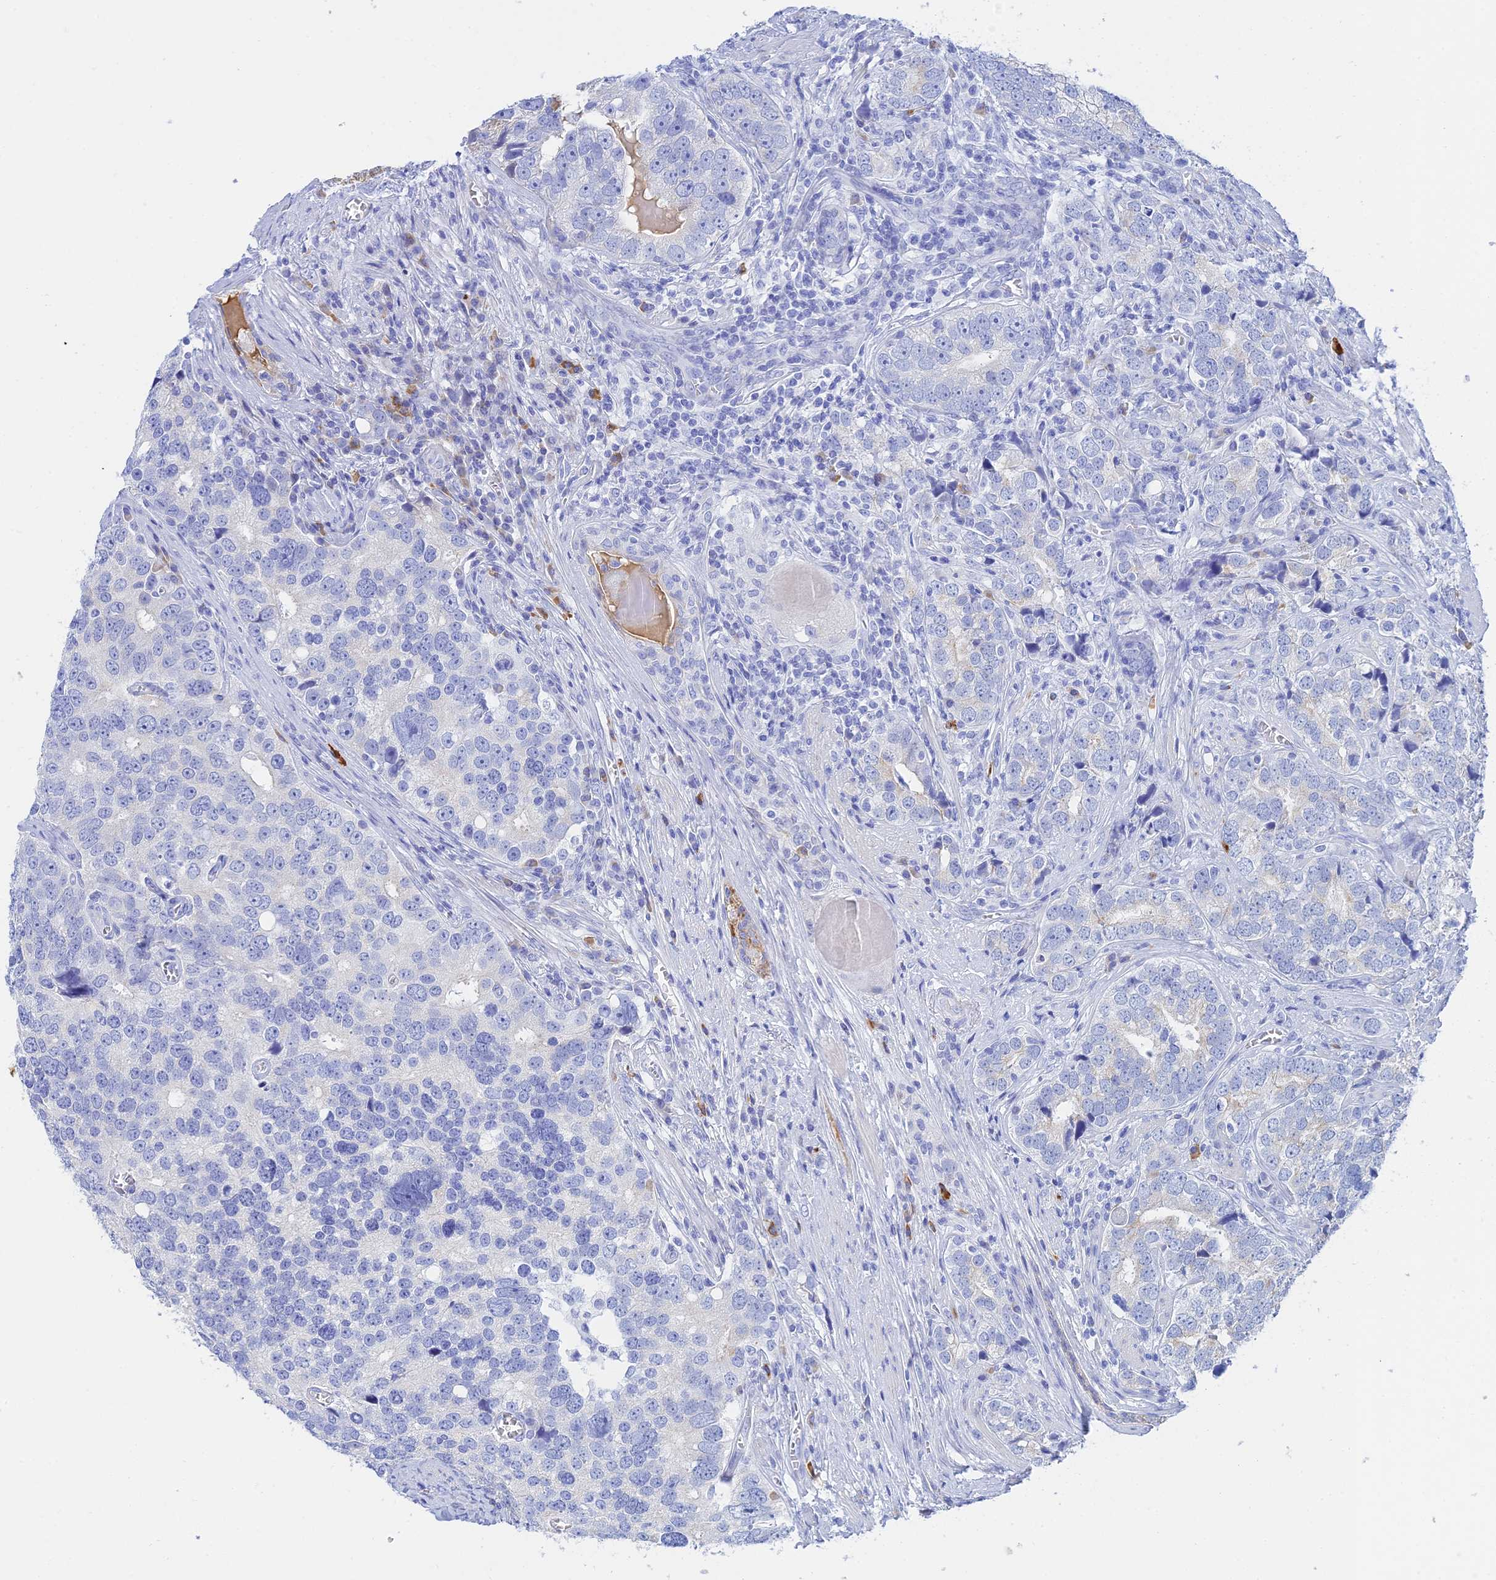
{"staining": {"intensity": "negative", "quantity": "none", "location": "none"}, "tissue": "prostate cancer", "cell_type": "Tumor cells", "image_type": "cancer", "snomed": [{"axis": "morphology", "description": "Adenocarcinoma, High grade"}, {"axis": "topography", "description": "Prostate"}], "caption": "This is an immunohistochemistry (IHC) photomicrograph of human prostate high-grade adenocarcinoma. There is no expression in tumor cells.", "gene": "CEP152", "patient": {"sex": "male", "age": 71}}